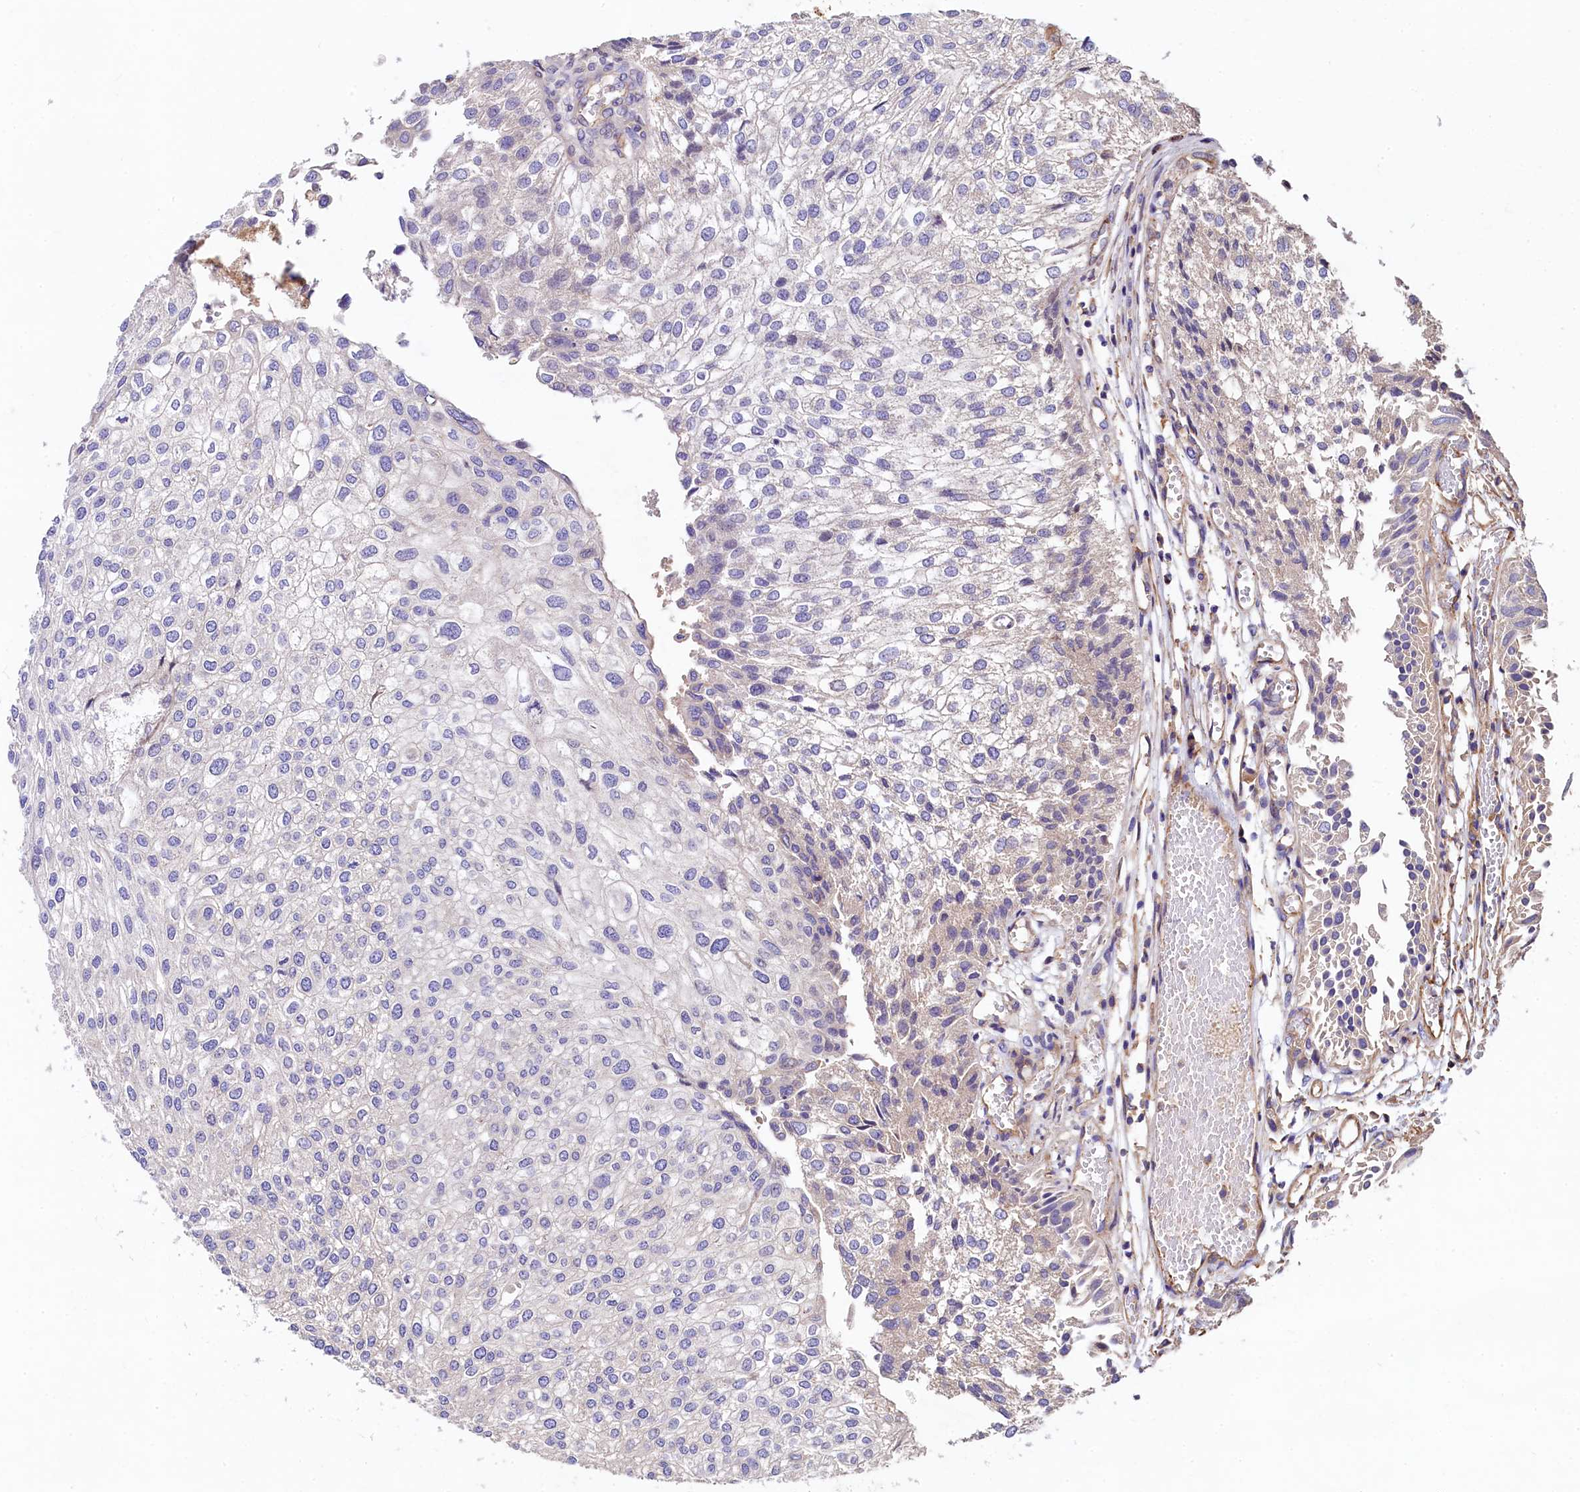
{"staining": {"intensity": "negative", "quantity": "none", "location": "none"}, "tissue": "urothelial cancer", "cell_type": "Tumor cells", "image_type": "cancer", "snomed": [{"axis": "morphology", "description": "Urothelial carcinoma, Low grade"}, {"axis": "topography", "description": "Urinary bladder"}], "caption": "This is an immunohistochemistry micrograph of human urothelial cancer. There is no staining in tumor cells.", "gene": "KLHDC4", "patient": {"sex": "female", "age": 89}}